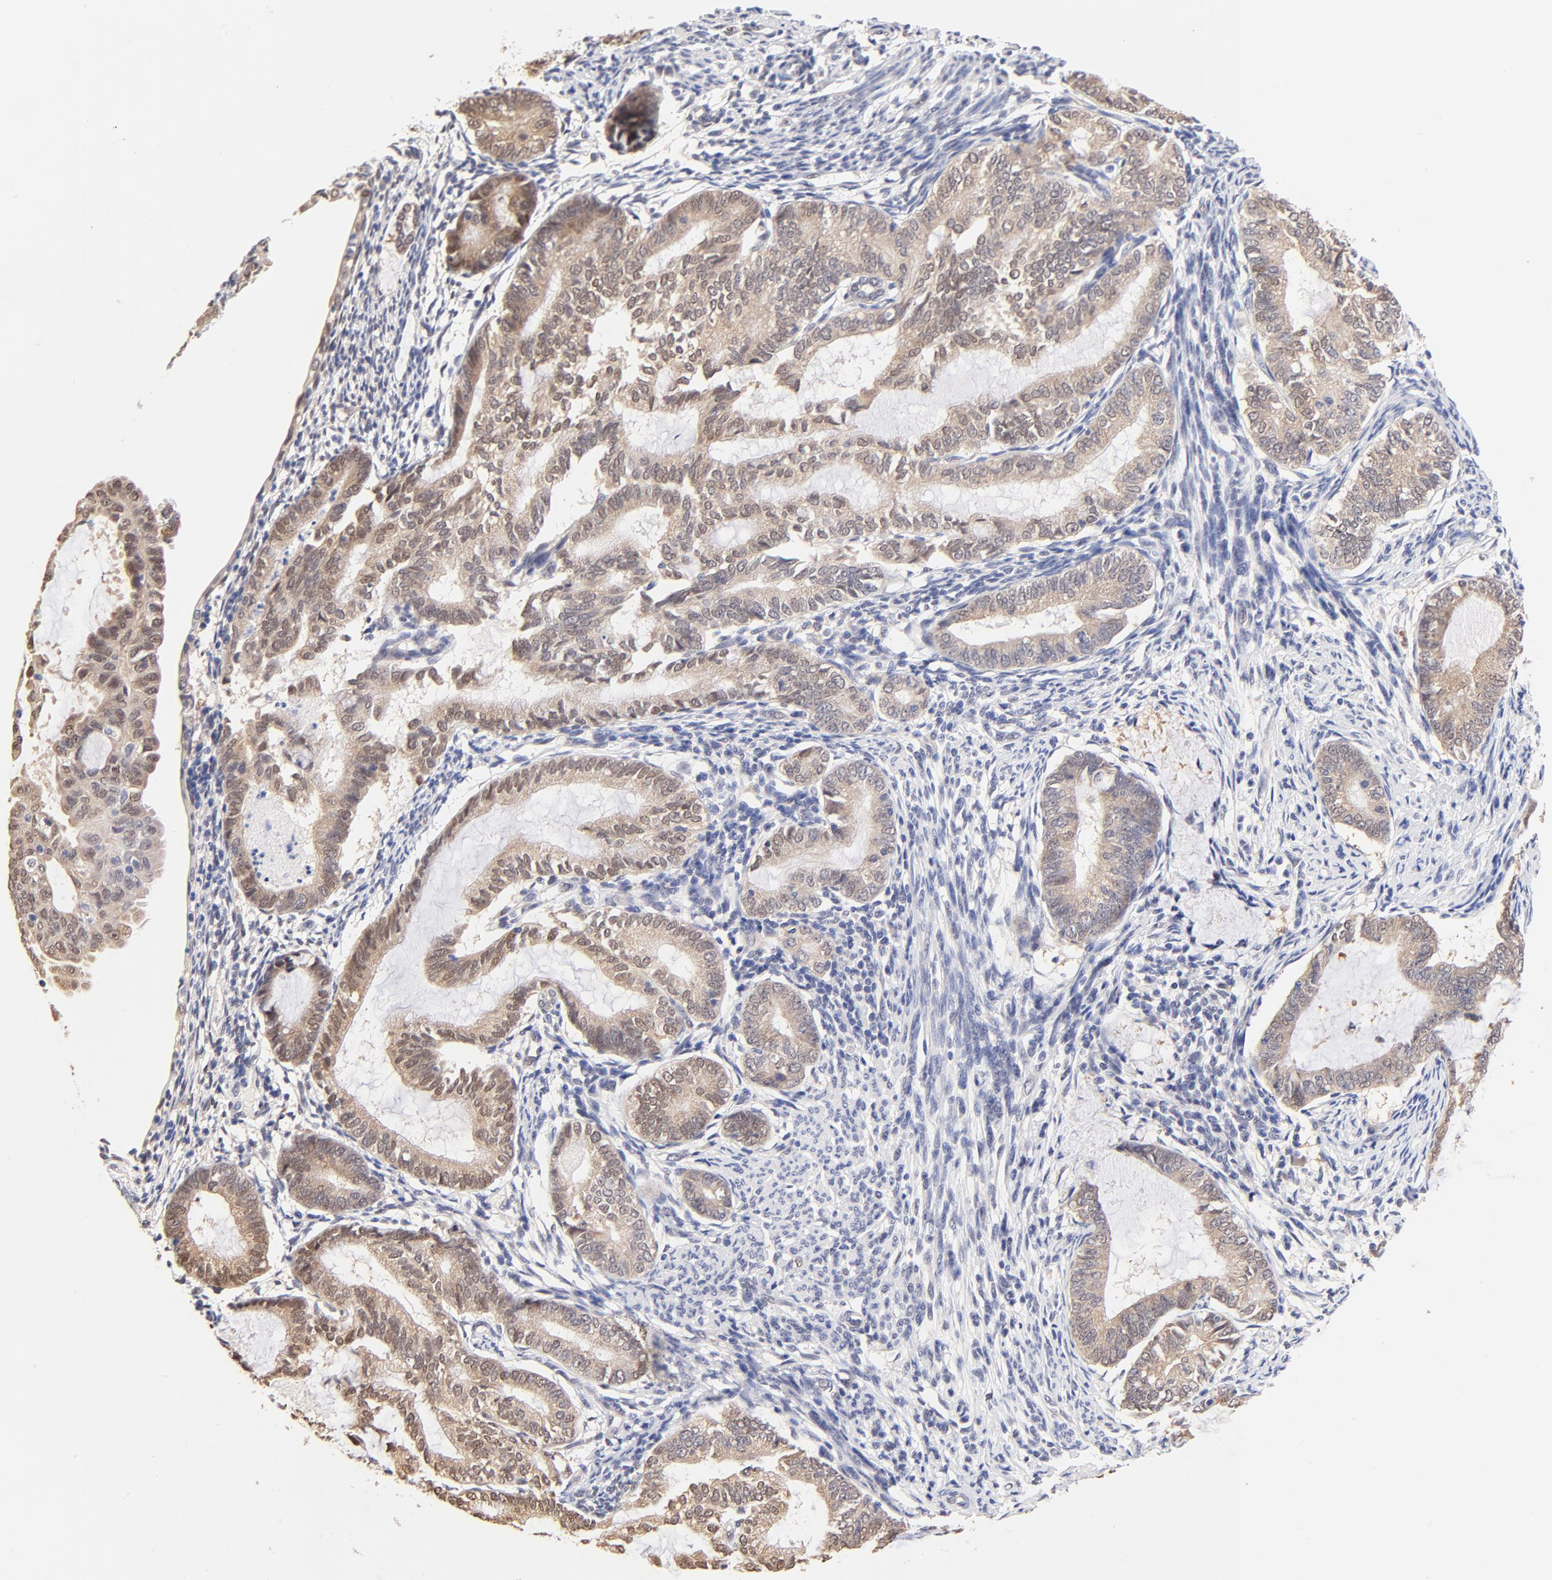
{"staining": {"intensity": "weak", "quantity": "25%-75%", "location": "cytoplasmic/membranous,nuclear"}, "tissue": "endometrial cancer", "cell_type": "Tumor cells", "image_type": "cancer", "snomed": [{"axis": "morphology", "description": "Adenocarcinoma, NOS"}, {"axis": "topography", "description": "Endometrium"}], "caption": "High-magnification brightfield microscopy of adenocarcinoma (endometrial) stained with DAB (3,3'-diaminobenzidine) (brown) and counterstained with hematoxylin (blue). tumor cells exhibit weak cytoplasmic/membranous and nuclear staining is identified in approximately25%-75% of cells. The staining is performed using DAB (3,3'-diaminobenzidine) brown chromogen to label protein expression. The nuclei are counter-stained blue using hematoxylin.", "gene": "TXNL1", "patient": {"sex": "female", "age": 63}}